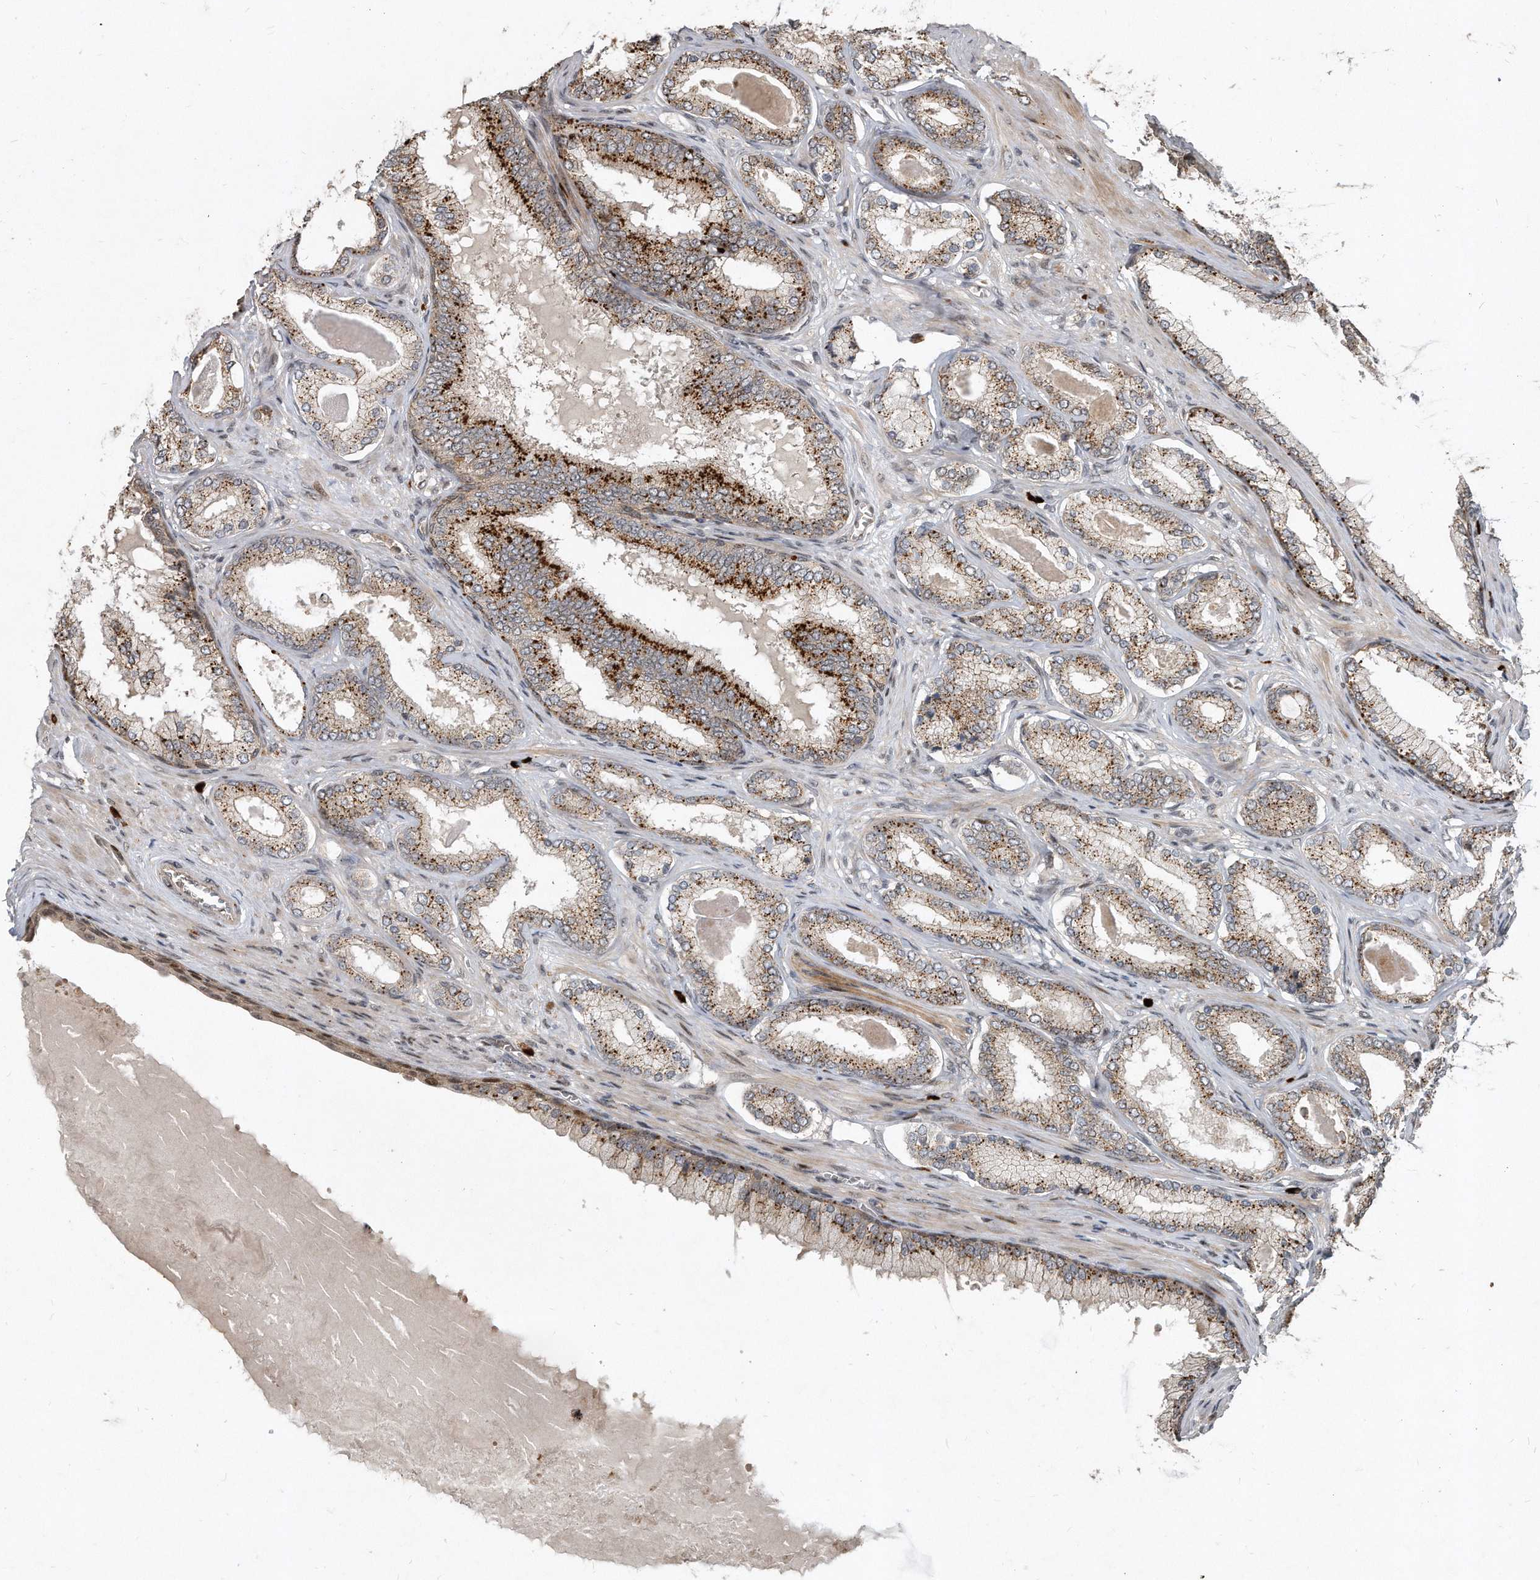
{"staining": {"intensity": "moderate", "quantity": ">75%", "location": "cytoplasmic/membranous"}, "tissue": "prostate cancer", "cell_type": "Tumor cells", "image_type": "cancer", "snomed": [{"axis": "morphology", "description": "Adenocarcinoma, Low grade"}, {"axis": "topography", "description": "Prostate"}], "caption": "This photomicrograph displays immunohistochemistry (IHC) staining of human prostate low-grade adenocarcinoma, with medium moderate cytoplasmic/membranous expression in approximately >75% of tumor cells.", "gene": "PGBD2", "patient": {"sex": "male", "age": 70}}